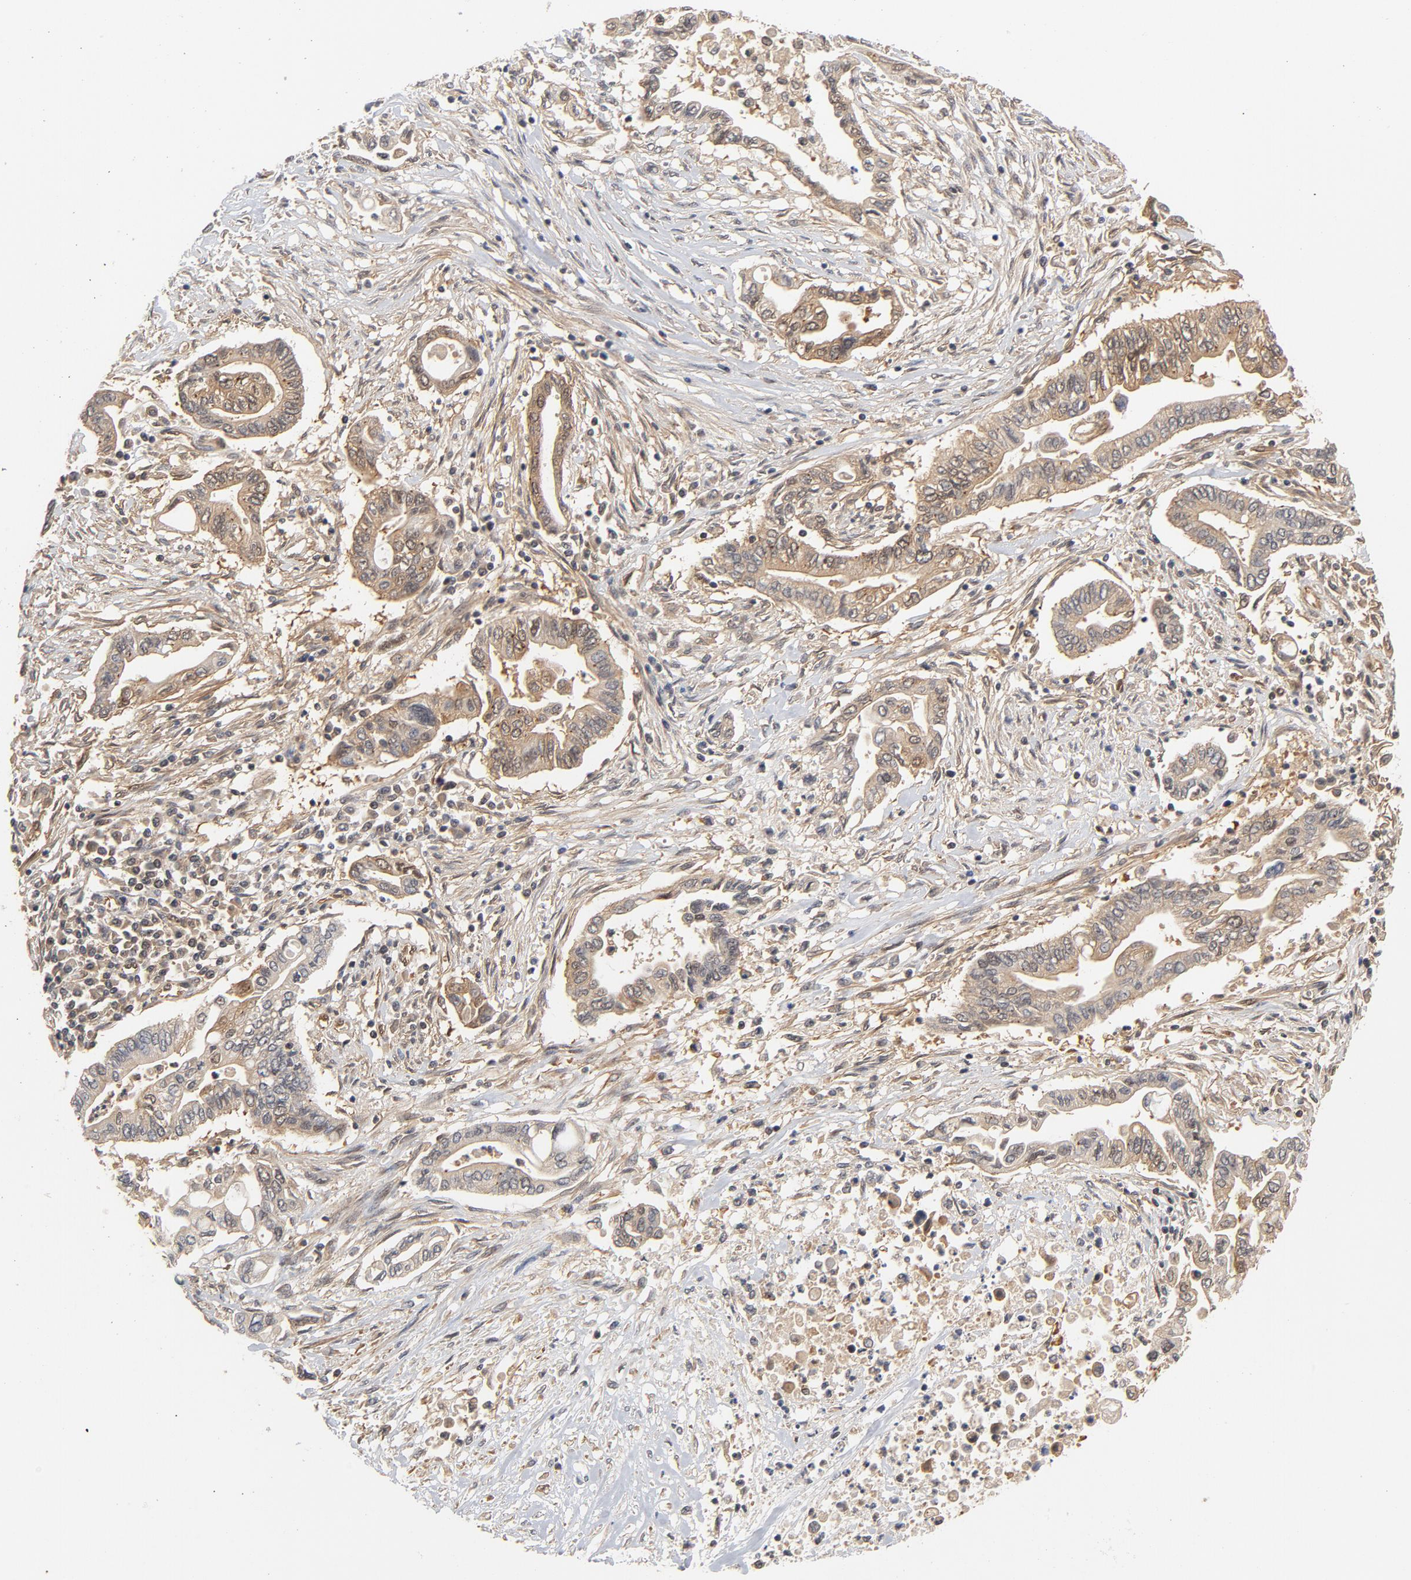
{"staining": {"intensity": "moderate", "quantity": ">75%", "location": "cytoplasmic/membranous"}, "tissue": "pancreatic cancer", "cell_type": "Tumor cells", "image_type": "cancer", "snomed": [{"axis": "morphology", "description": "Adenocarcinoma, NOS"}, {"axis": "topography", "description": "Pancreas"}], "caption": "A brown stain highlights moderate cytoplasmic/membranous positivity of a protein in pancreatic cancer (adenocarcinoma) tumor cells.", "gene": "CDC37", "patient": {"sex": "female", "age": 57}}